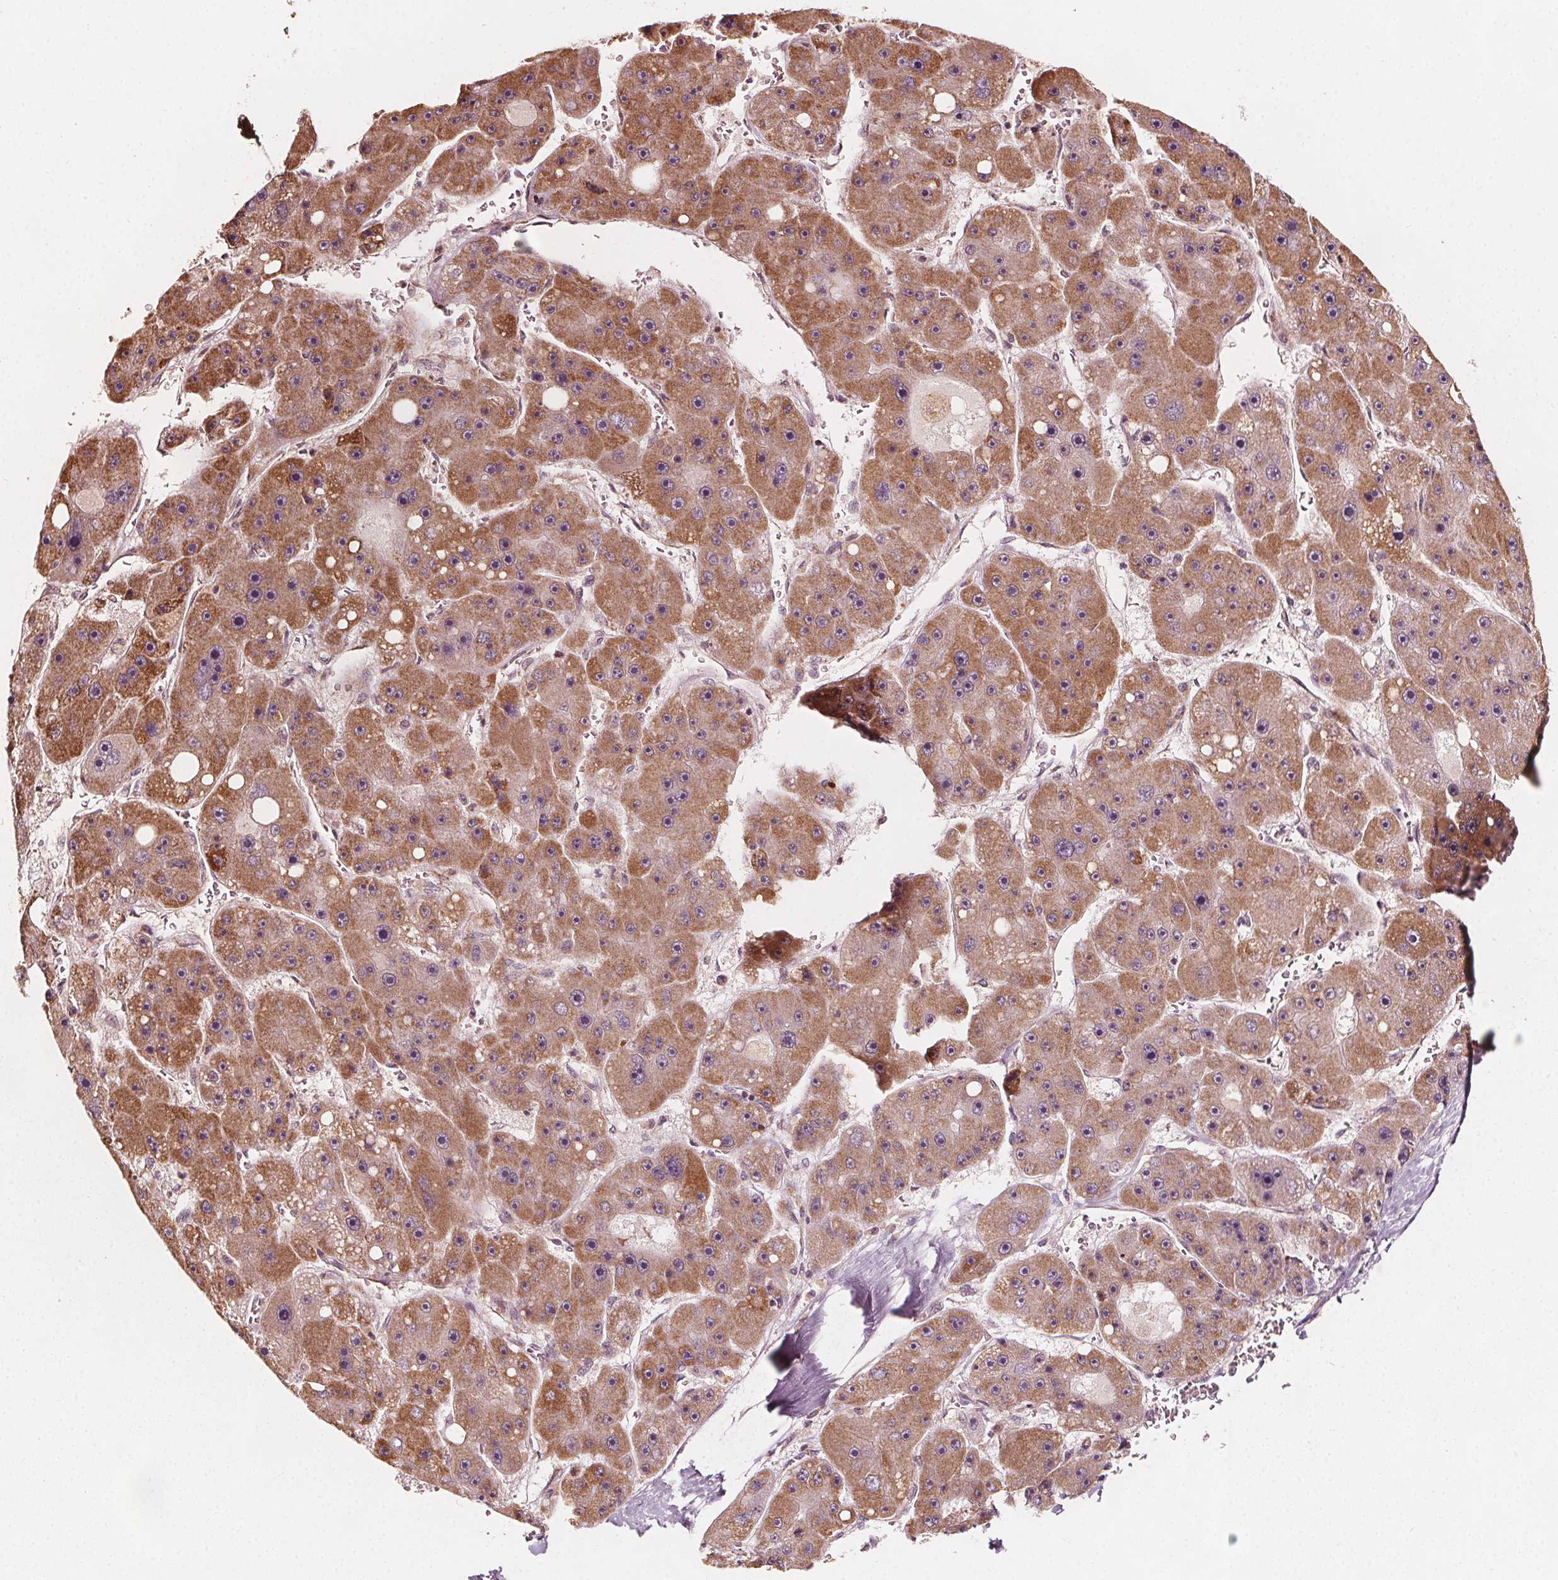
{"staining": {"intensity": "moderate", "quantity": "25%-75%", "location": "cytoplasmic/membranous"}, "tissue": "liver cancer", "cell_type": "Tumor cells", "image_type": "cancer", "snomed": [{"axis": "morphology", "description": "Carcinoma, Hepatocellular, NOS"}, {"axis": "topography", "description": "Liver"}], "caption": "Immunohistochemical staining of hepatocellular carcinoma (liver) displays medium levels of moderate cytoplasmic/membranous protein positivity in approximately 25%-75% of tumor cells.", "gene": "AIP", "patient": {"sex": "female", "age": 61}}